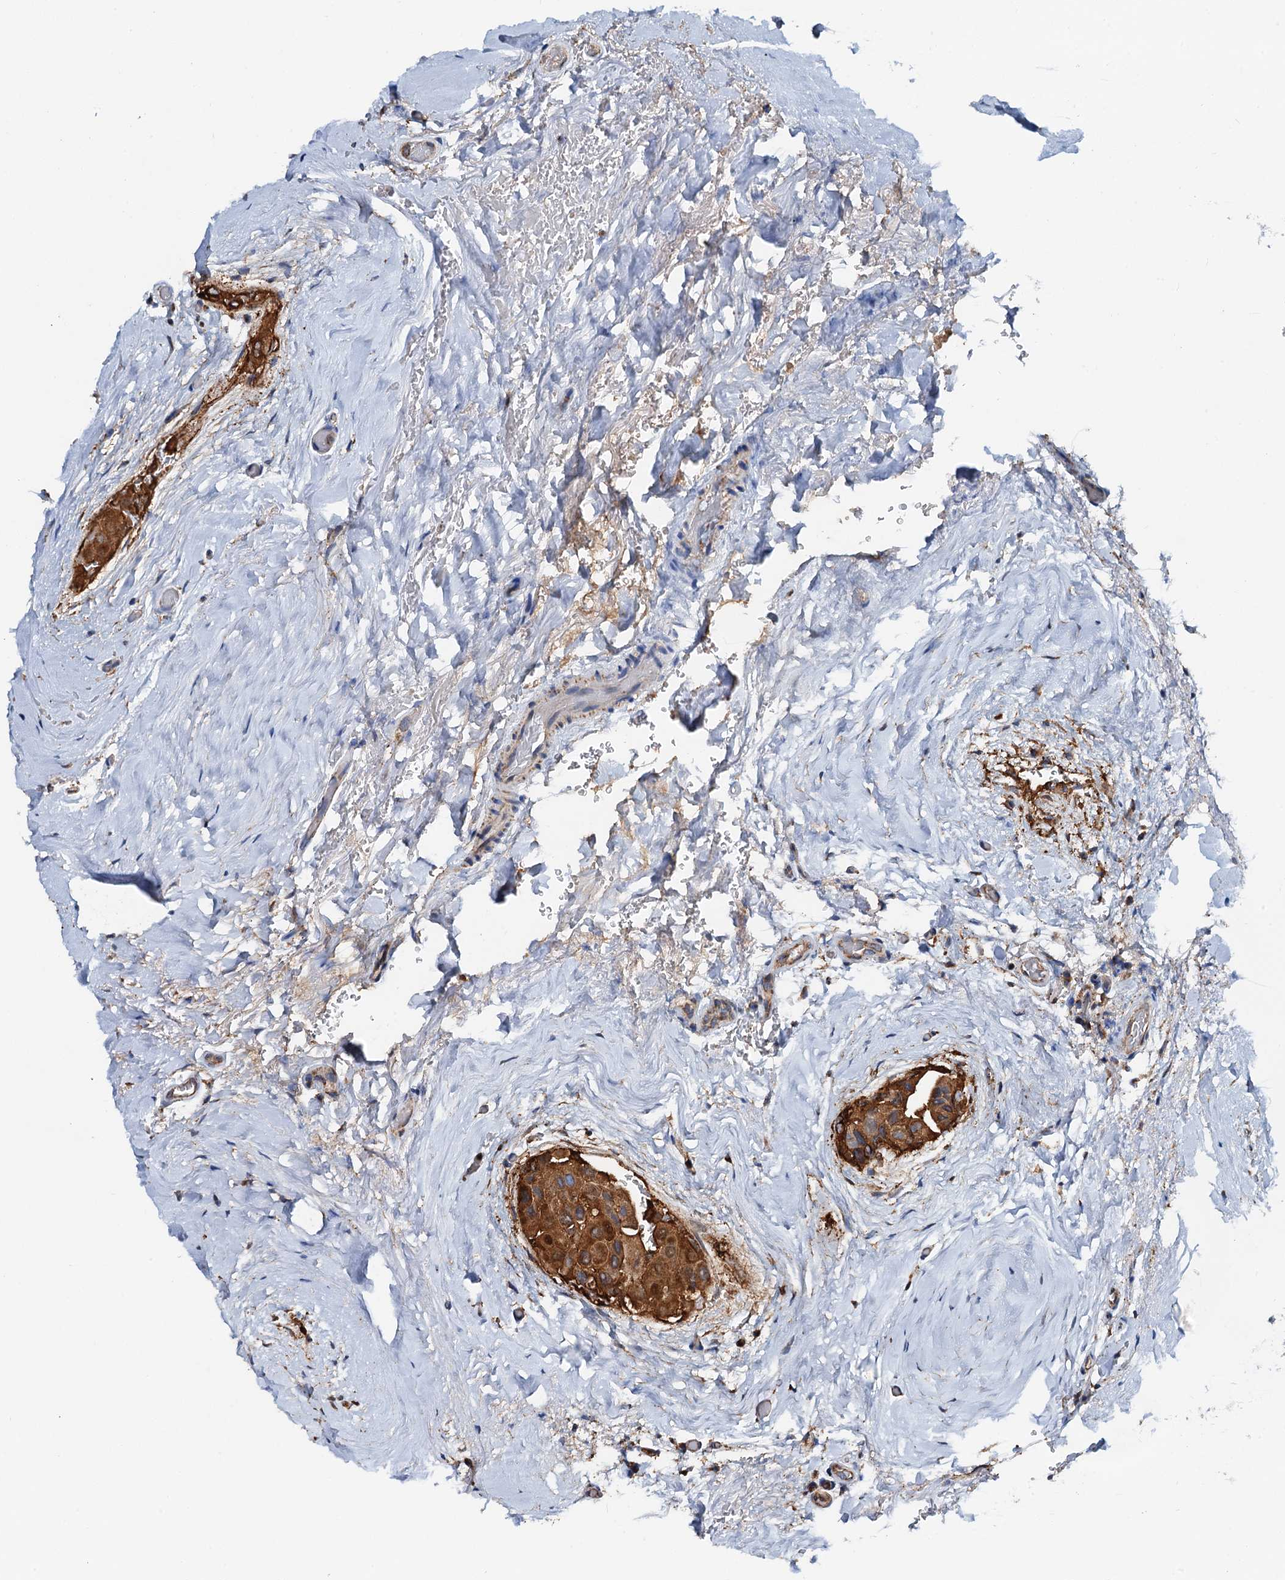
{"staining": {"intensity": "strong", "quantity": ">75%", "location": "cytoplasmic/membranous"}, "tissue": "thyroid cancer", "cell_type": "Tumor cells", "image_type": "cancer", "snomed": [{"axis": "morphology", "description": "Papillary adenocarcinoma, NOS"}, {"axis": "topography", "description": "Thyroid gland"}], "caption": "Protein staining demonstrates strong cytoplasmic/membranous positivity in approximately >75% of tumor cells in thyroid cancer.", "gene": "AAGAB", "patient": {"sex": "male", "age": 33}}